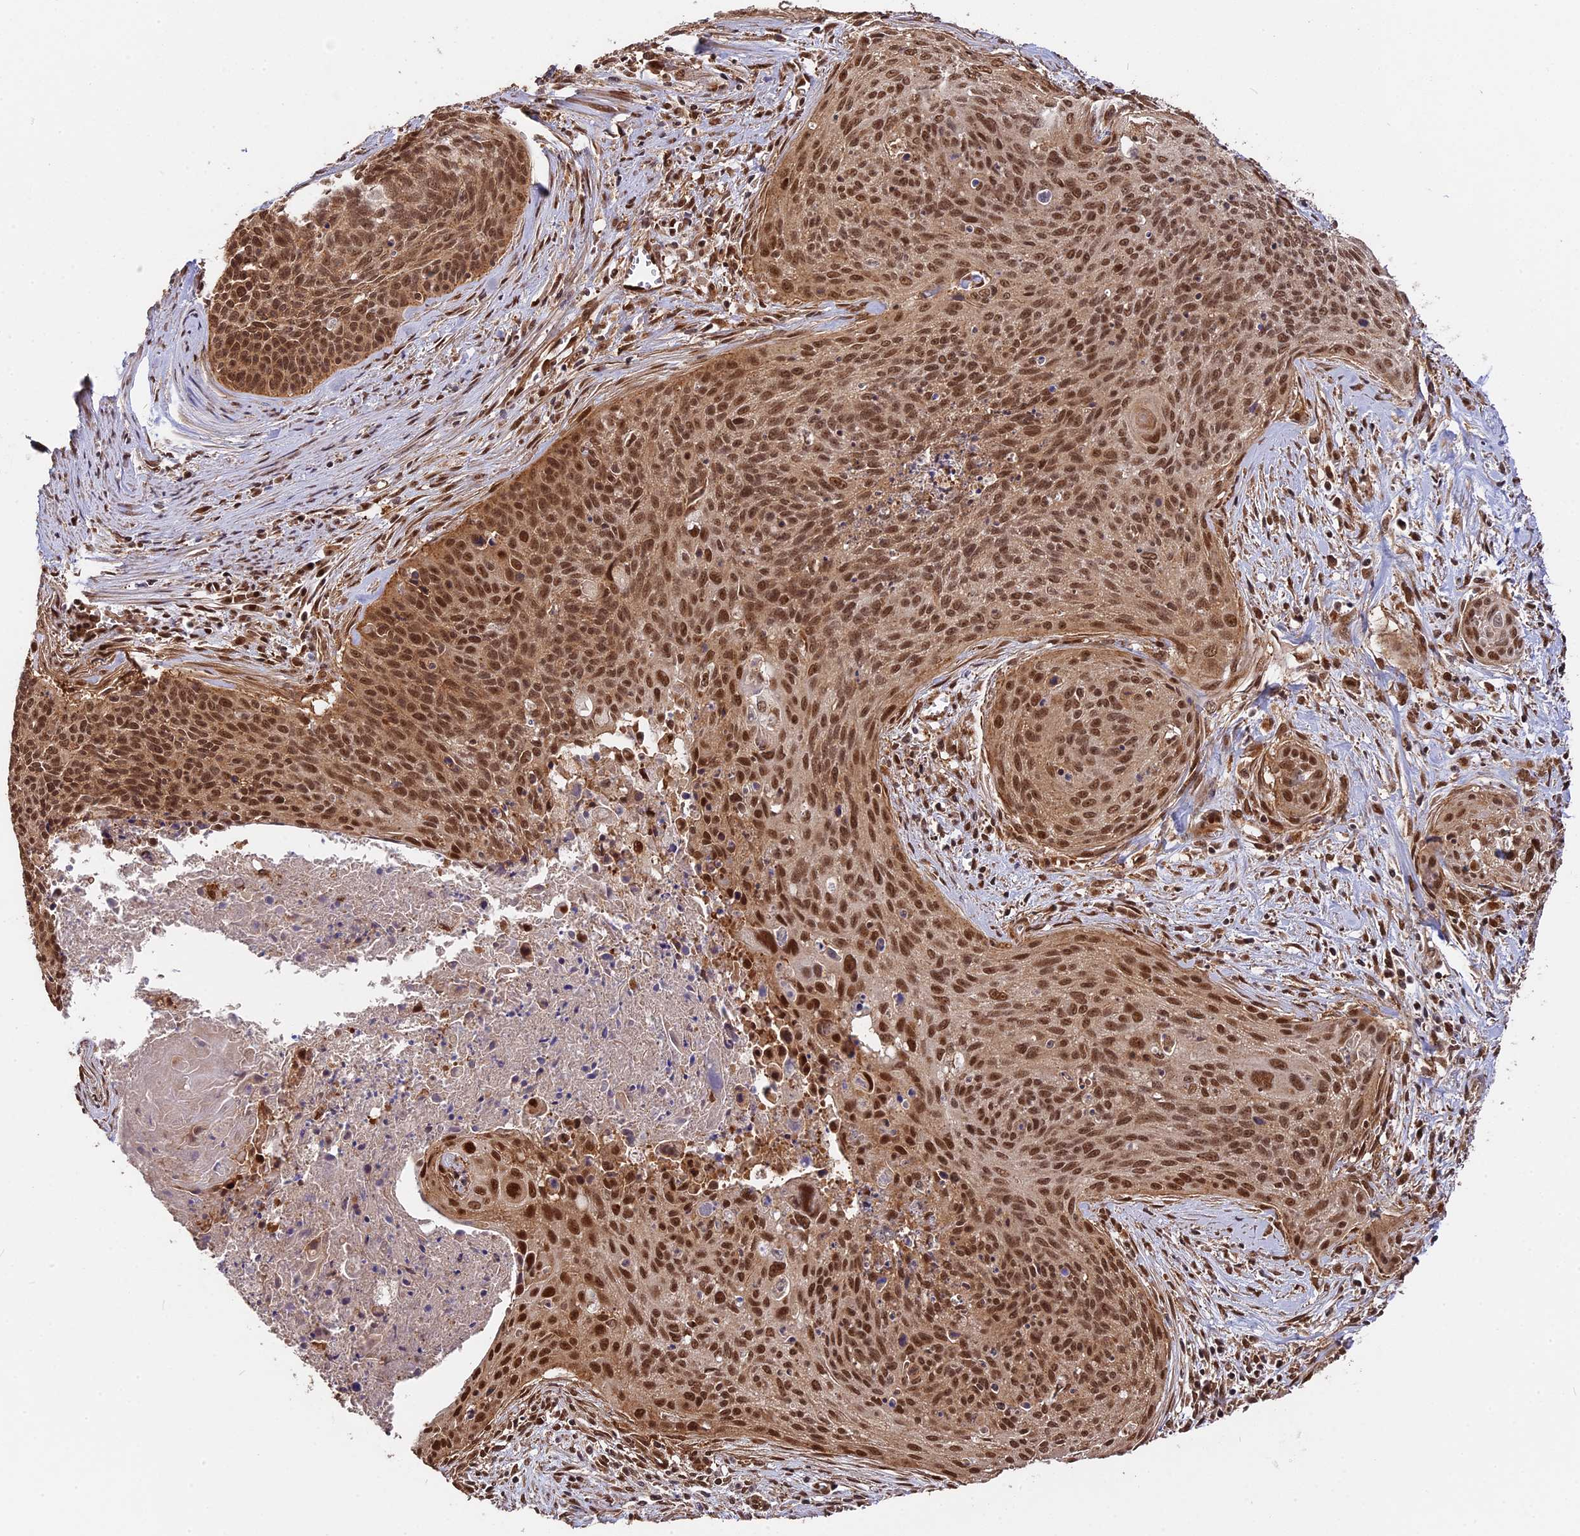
{"staining": {"intensity": "moderate", "quantity": ">75%", "location": "nuclear"}, "tissue": "cervical cancer", "cell_type": "Tumor cells", "image_type": "cancer", "snomed": [{"axis": "morphology", "description": "Squamous cell carcinoma, NOS"}, {"axis": "topography", "description": "Cervix"}], "caption": "Immunohistochemistry (IHC) image of cervical cancer stained for a protein (brown), which reveals medium levels of moderate nuclear staining in about >75% of tumor cells.", "gene": "ADRM1", "patient": {"sex": "female", "age": 55}}